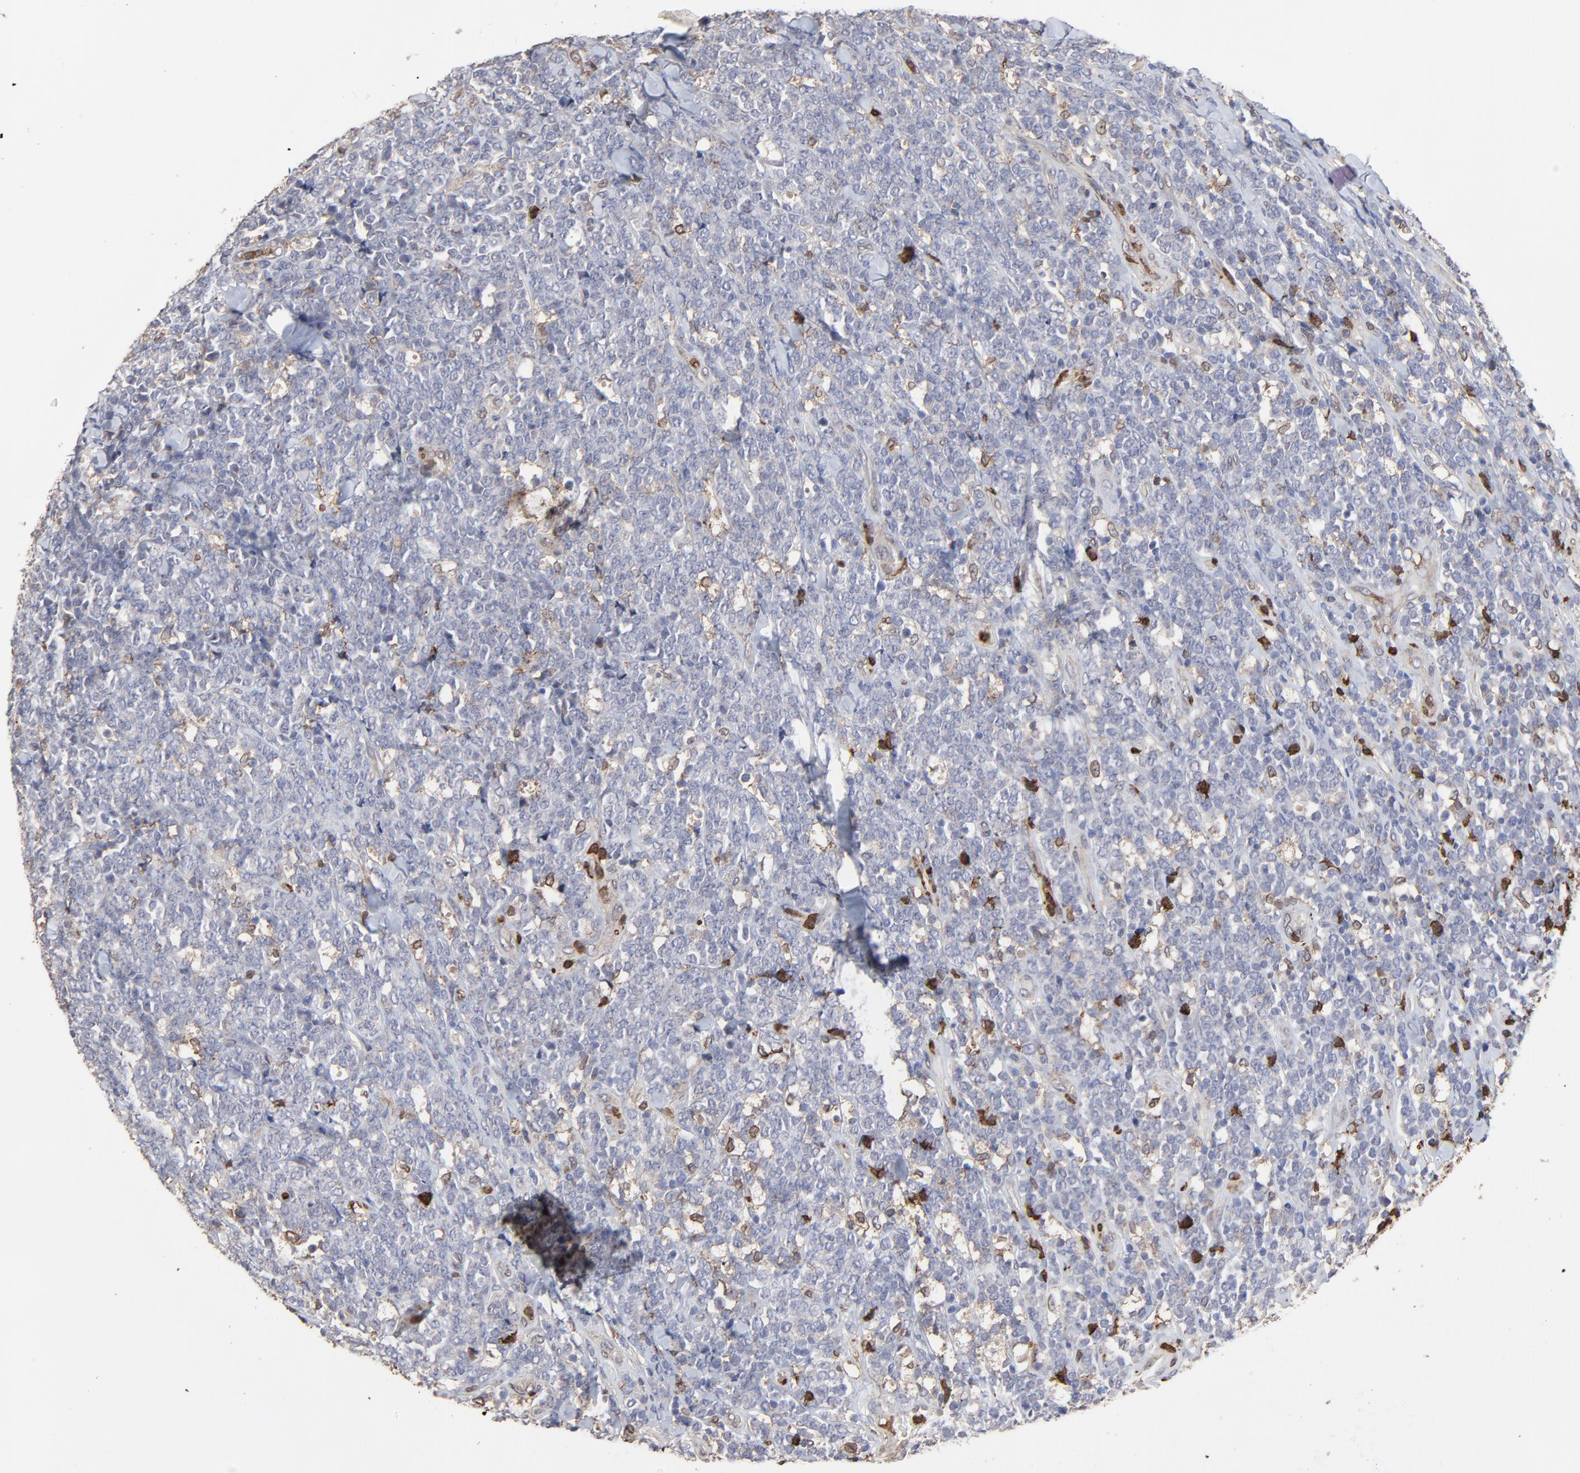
{"staining": {"intensity": "moderate", "quantity": "<25%", "location": "cytoplasmic/membranous,nuclear"}, "tissue": "lymphoma", "cell_type": "Tumor cells", "image_type": "cancer", "snomed": [{"axis": "morphology", "description": "Malignant lymphoma, non-Hodgkin's type, High grade"}, {"axis": "topography", "description": "Small intestine"}, {"axis": "topography", "description": "Colon"}], "caption": "High-power microscopy captured an immunohistochemistry (IHC) photomicrograph of malignant lymphoma, non-Hodgkin's type (high-grade), revealing moderate cytoplasmic/membranous and nuclear staining in about <25% of tumor cells.", "gene": "SLC6A14", "patient": {"sex": "male", "age": 8}}